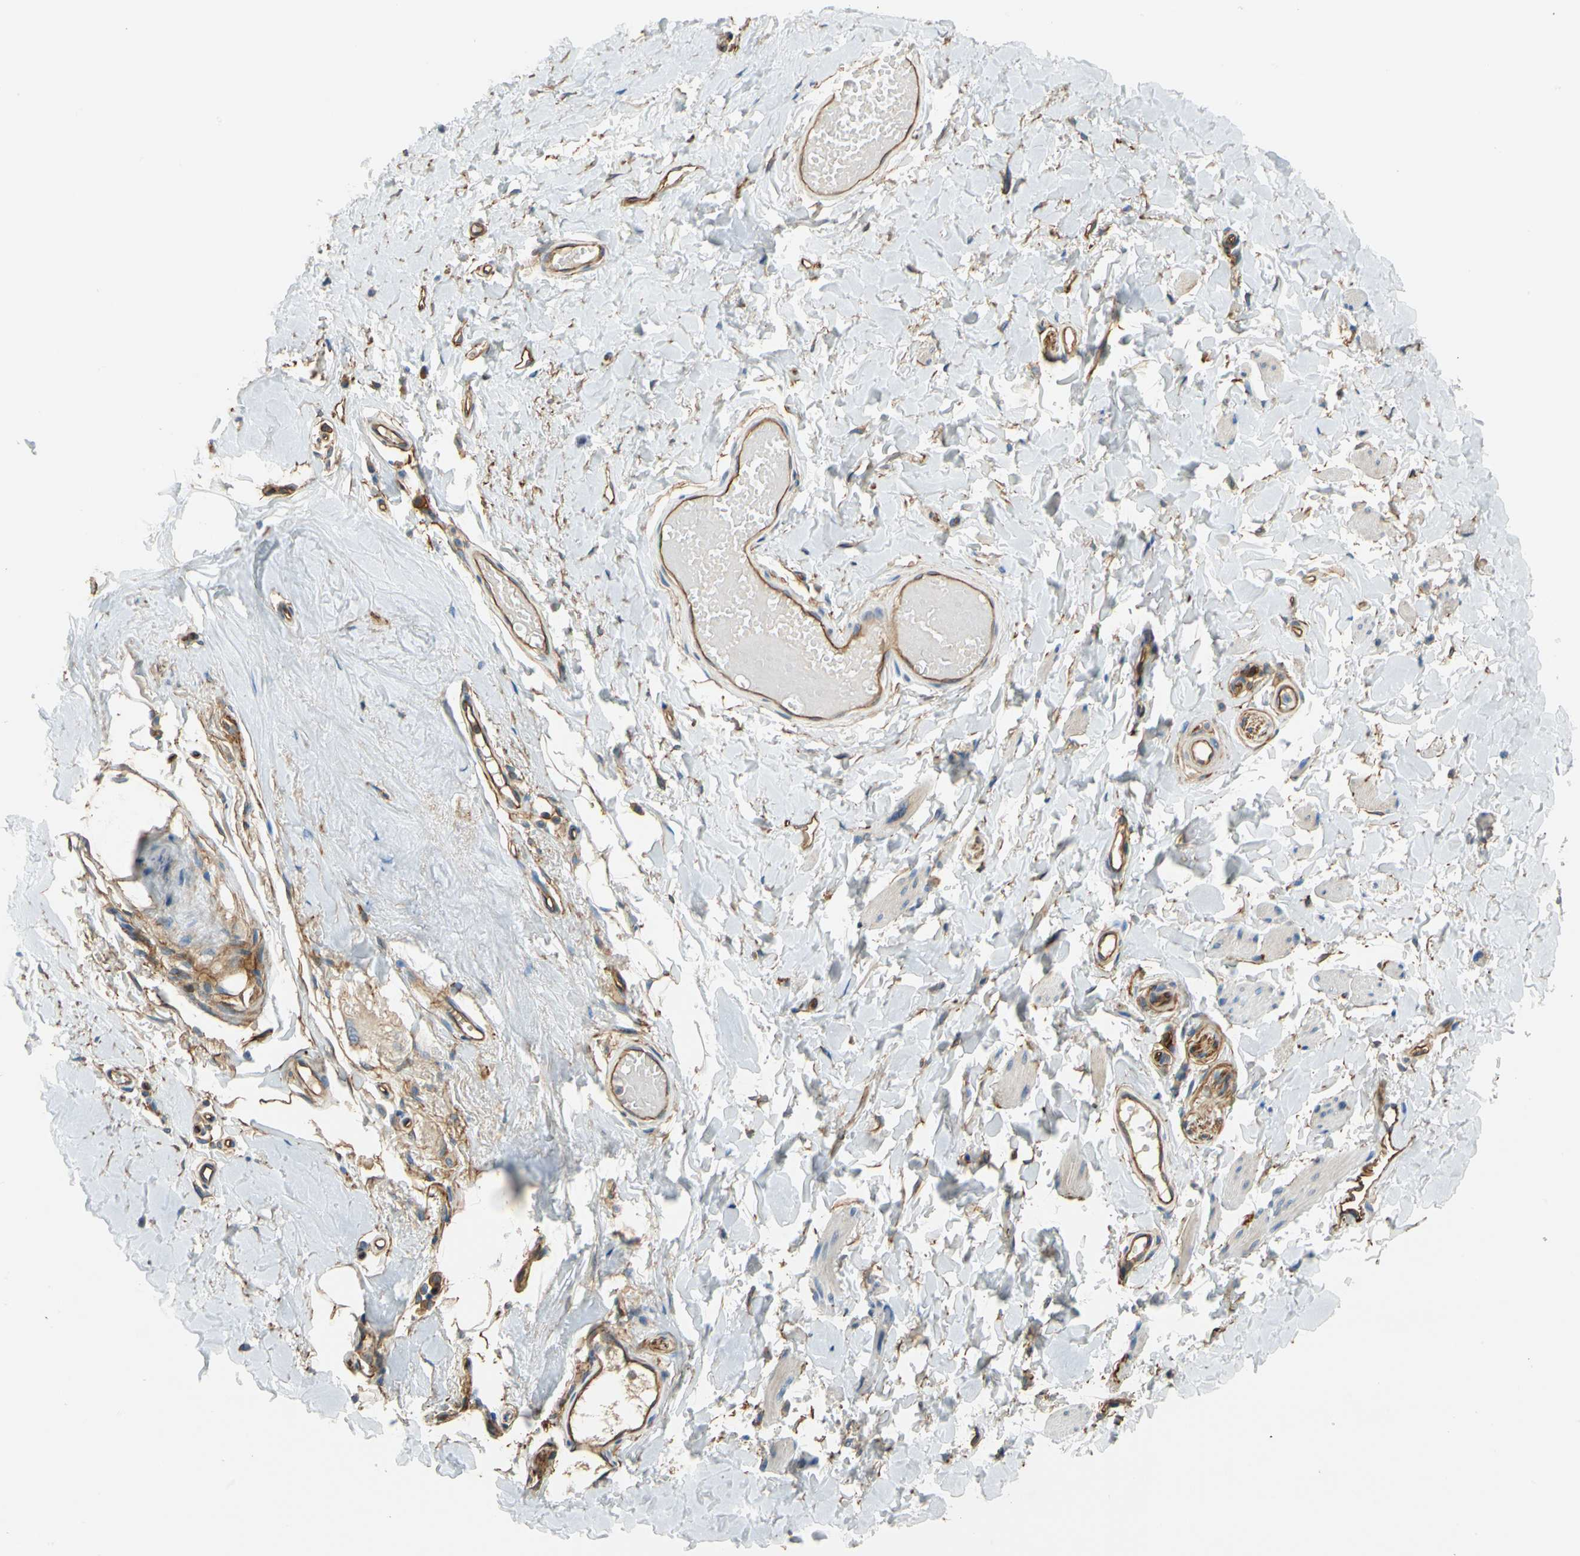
{"staining": {"intensity": "strong", "quantity": ">75%", "location": "cytoplasmic/membranous"}, "tissue": "skin", "cell_type": "Epidermal cells", "image_type": "normal", "snomed": [{"axis": "morphology", "description": "Normal tissue, NOS"}, {"axis": "morphology", "description": "Inflammation, NOS"}, {"axis": "topography", "description": "Vulva"}], "caption": "Protein analysis of normal skin exhibits strong cytoplasmic/membranous expression in about >75% of epidermal cells.", "gene": "SPTAN1", "patient": {"sex": "female", "age": 84}}